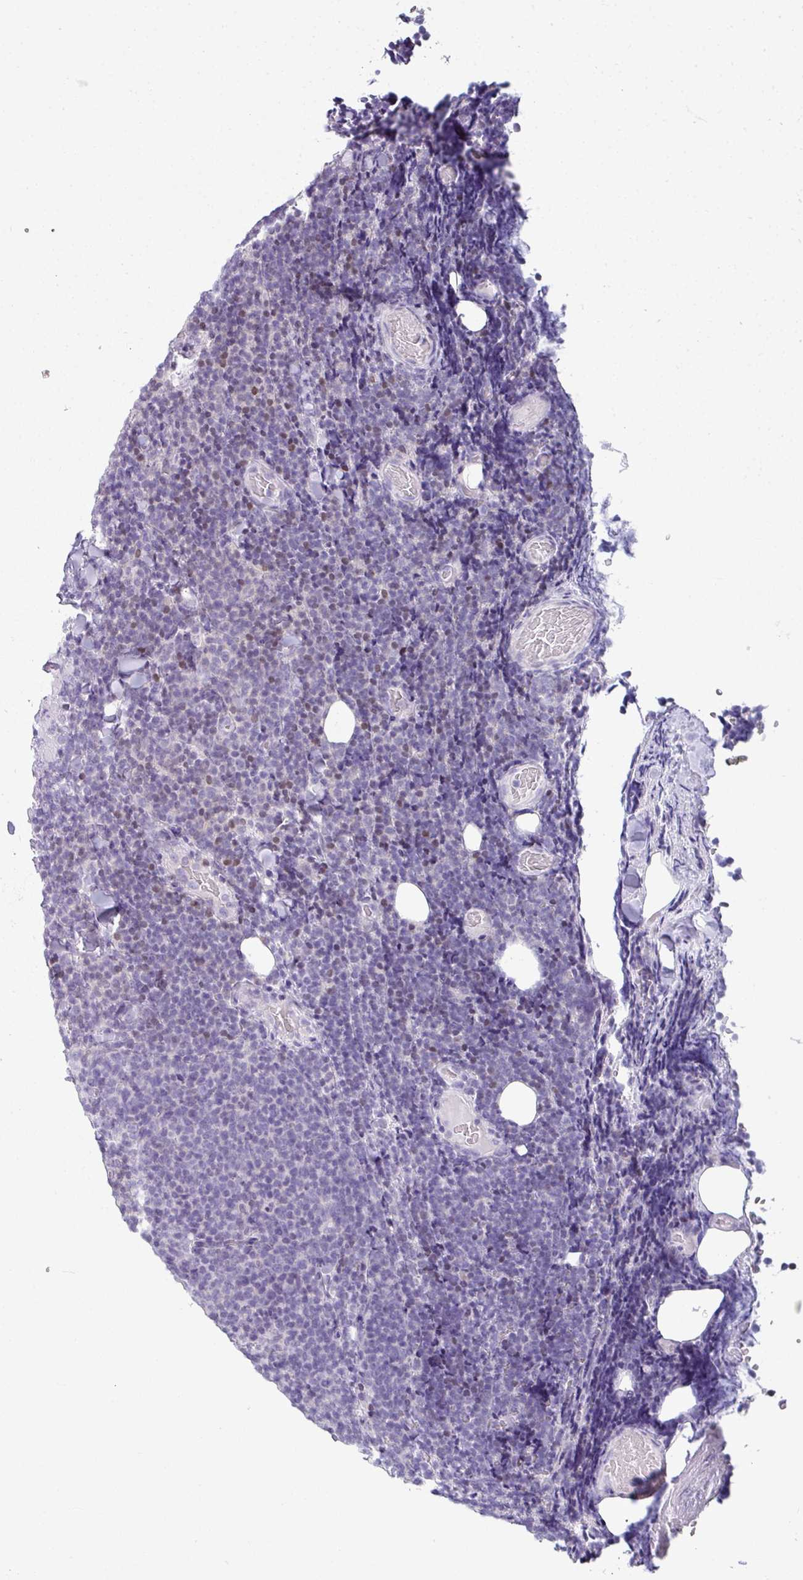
{"staining": {"intensity": "negative", "quantity": "none", "location": "none"}, "tissue": "lymphoma", "cell_type": "Tumor cells", "image_type": "cancer", "snomed": [{"axis": "morphology", "description": "Malignant lymphoma, non-Hodgkin's type, Low grade"}, {"axis": "topography", "description": "Lymph node"}], "caption": "Immunohistochemistry of human lymphoma displays no staining in tumor cells. (Stains: DAB (3,3'-diaminobenzidine) IHC with hematoxylin counter stain, Microscopy: brightfield microscopy at high magnification).", "gene": "STAT5A", "patient": {"sex": "male", "age": 66}}